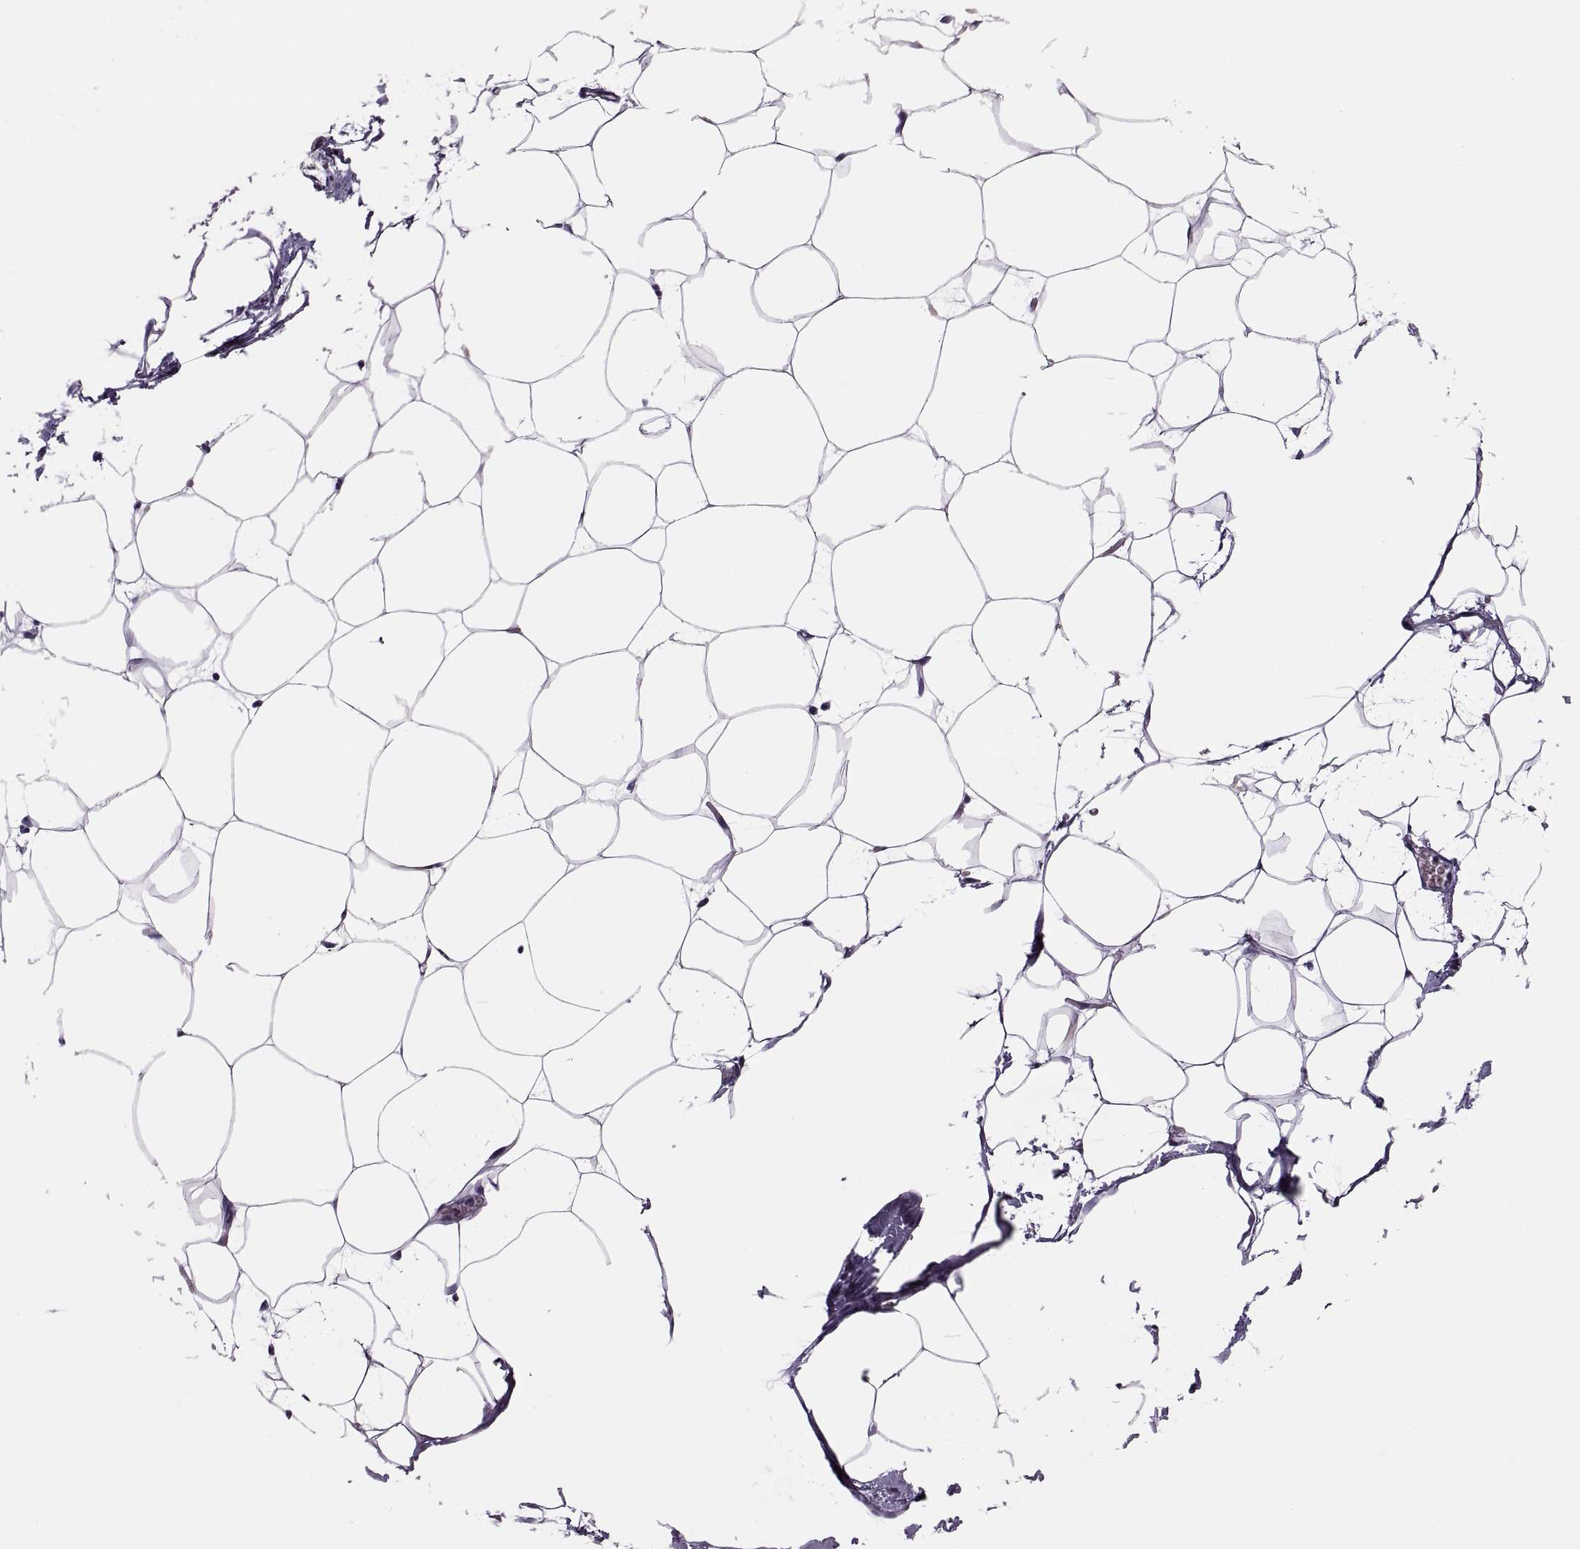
{"staining": {"intensity": "negative", "quantity": "none", "location": "none"}, "tissue": "adipose tissue", "cell_type": "Adipocytes", "image_type": "normal", "snomed": [{"axis": "morphology", "description": "Normal tissue, NOS"}, {"axis": "topography", "description": "Adipose tissue"}], "caption": "Immunohistochemistry image of normal human adipose tissue stained for a protein (brown), which demonstrates no positivity in adipocytes.", "gene": "SYNGR4", "patient": {"sex": "male", "age": 57}}